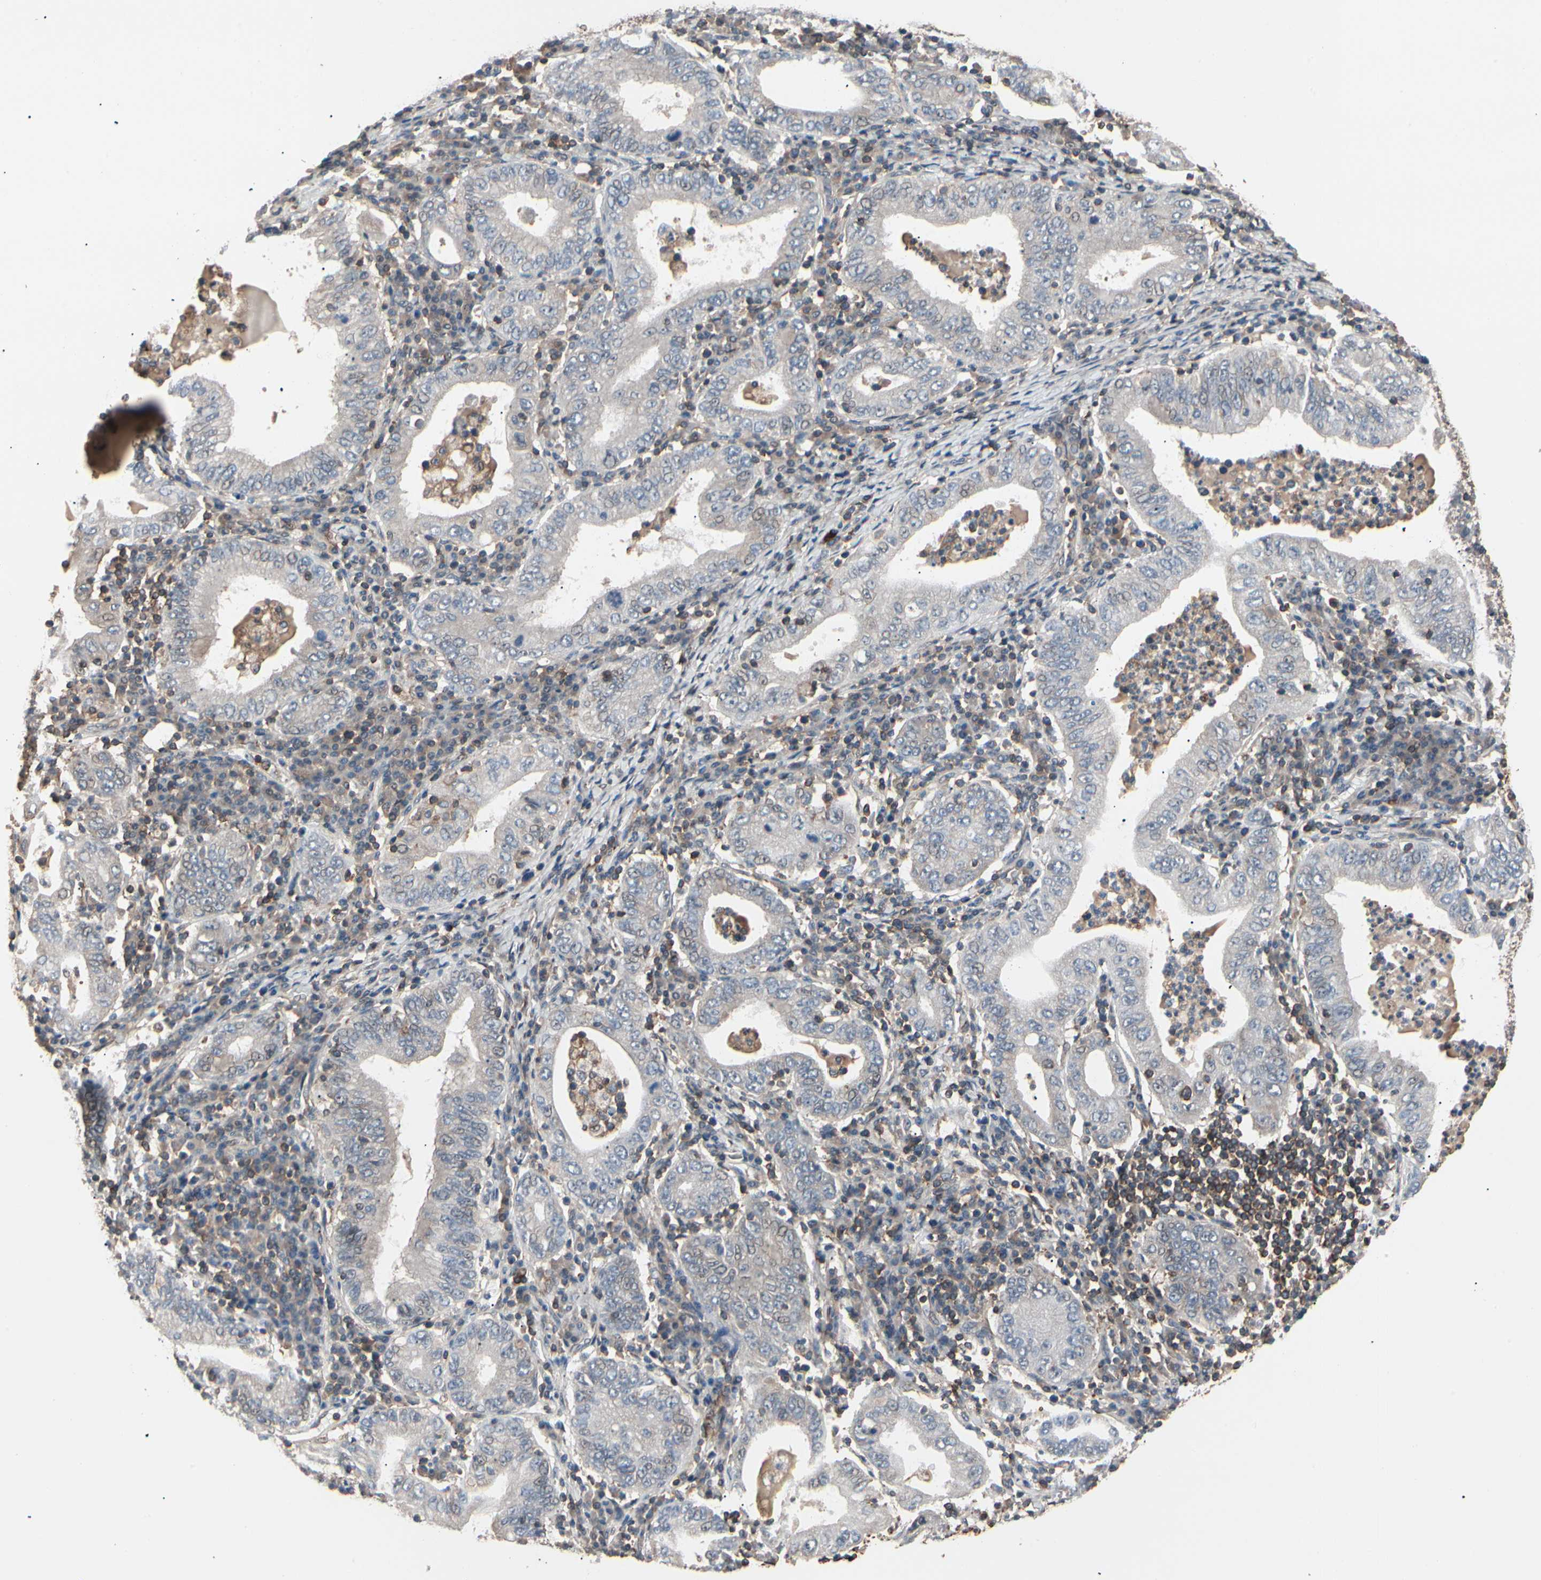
{"staining": {"intensity": "weak", "quantity": "<25%", "location": "cytoplasmic/membranous"}, "tissue": "stomach cancer", "cell_type": "Tumor cells", "image_type": "cancer", "snomed": [{"axis": "morphology", "description": "Normal tissue, NOS"}, {"axis": "morphology", "description": "Adenocarcinoma, NOS"}, {"axis": "topography", "description": "Esophagus"}, {"axis": "topography", "description": "Stomach, upper"}, {"axis": "topography", "description": "Peripheral nerve tissue"}], "caption": "Tumor cells show no significant staining in stomach adenocarcinoma.", "gene": "MAPK13", "patient": {"sex": "male", "age": 62}}